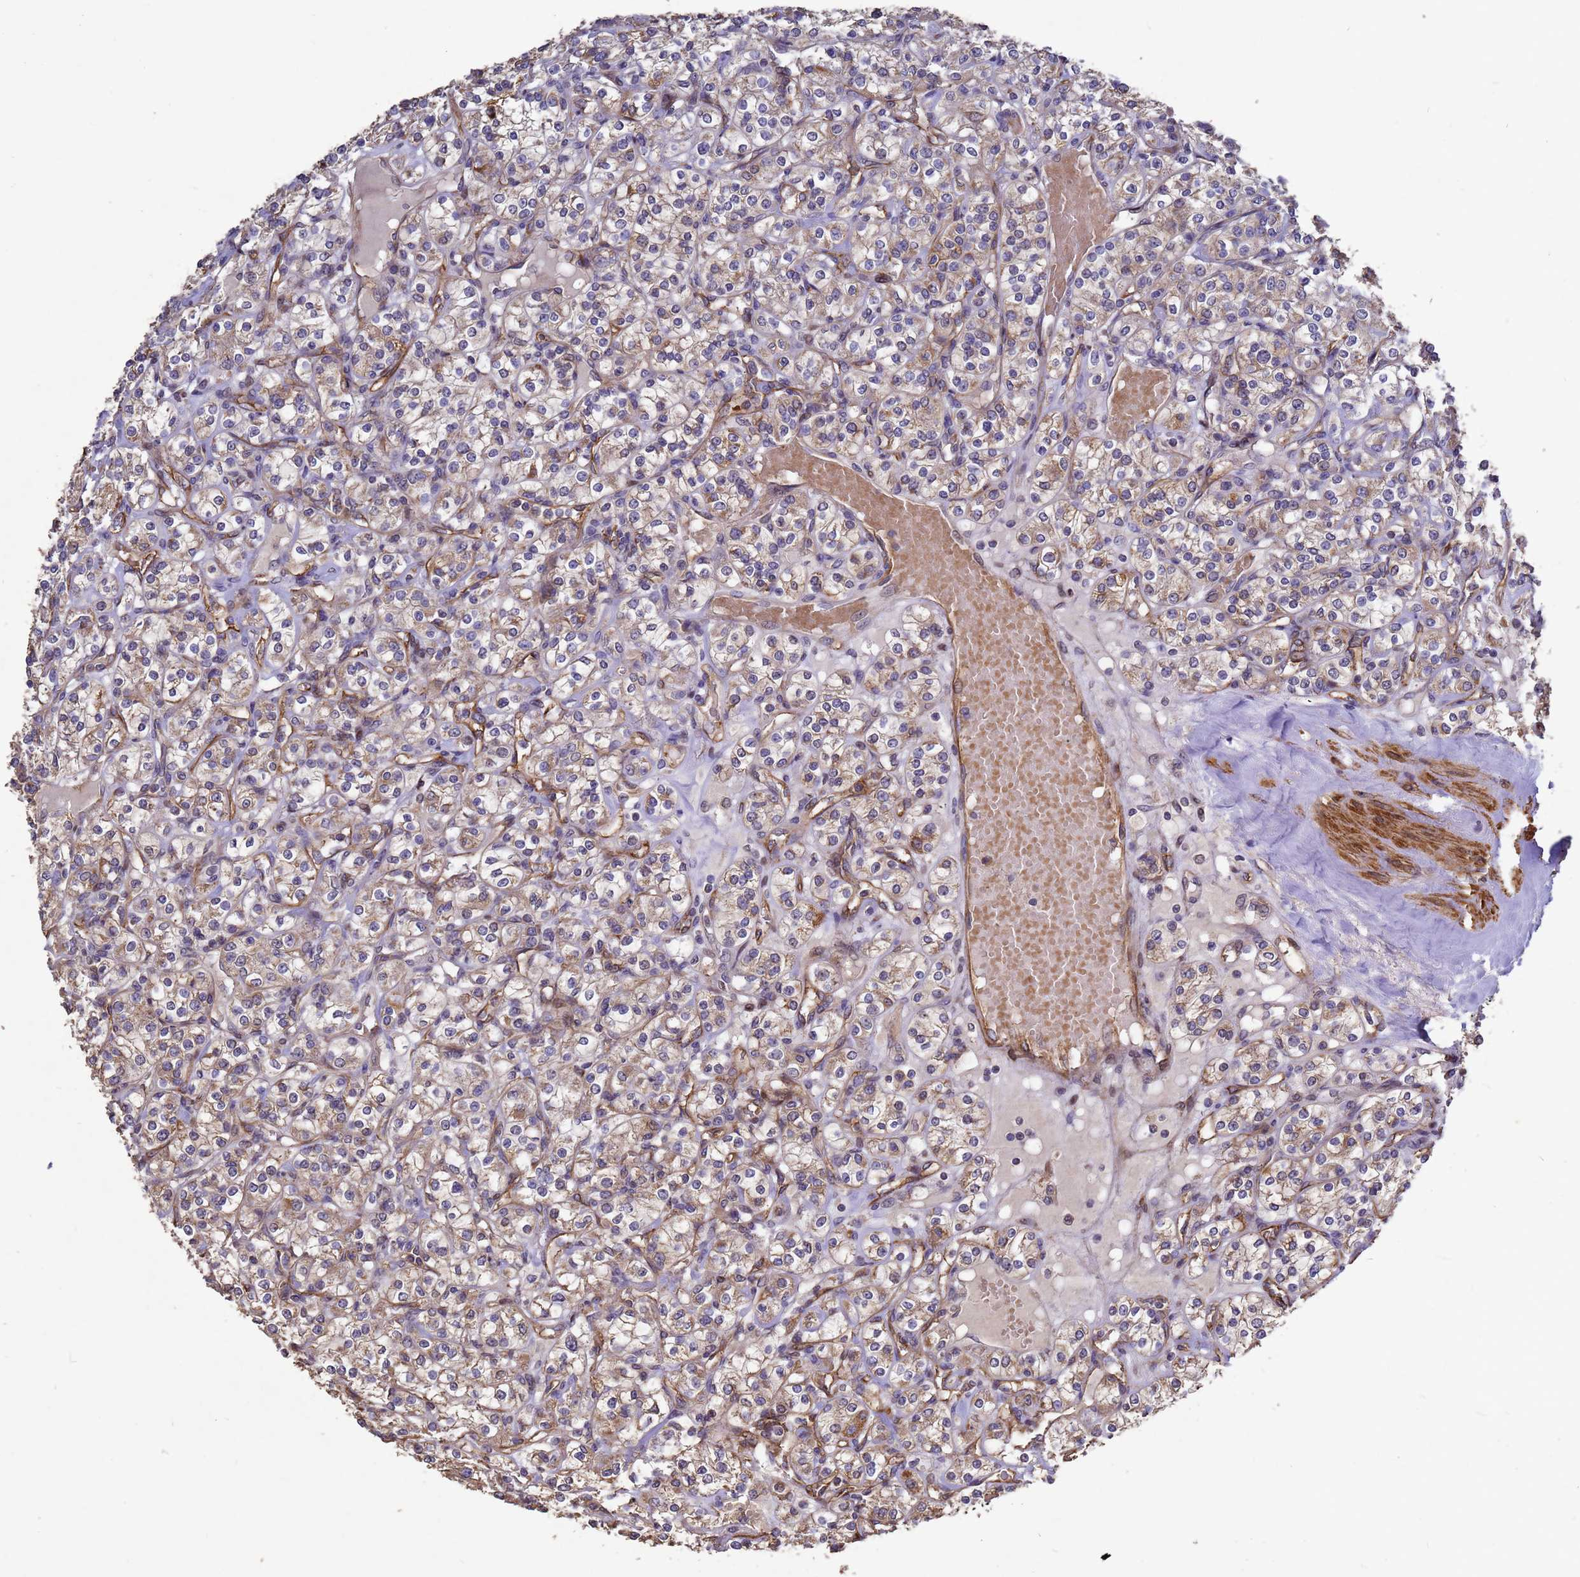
{"staining": {"intensity": "moderate", "quantity": ">75%", "location": "cytoplasmic/membranous"}, "tissue": "renal cancer", "cell_type": "Tumor cells", "image_type": "cancer", "snomed": [{"axis": "morphology", "description": "Adenocarcinoma, NOS"}, {"axis": "topography", "description": "Kidney"}], "caption": "Renal cancer was stained to show a protein in brown. There is medium levels of moderate cytoplasmic/membranous staining in approximately >75% of tumor cells. The staining was performed using DAB (3,3'-diaminobenzidine), with brown indicating positive protein expression. Nuclei are stained blue with hematoxylin.", "gene": "RSPRY1", "patient": {"sex": "male", "age": 77}}